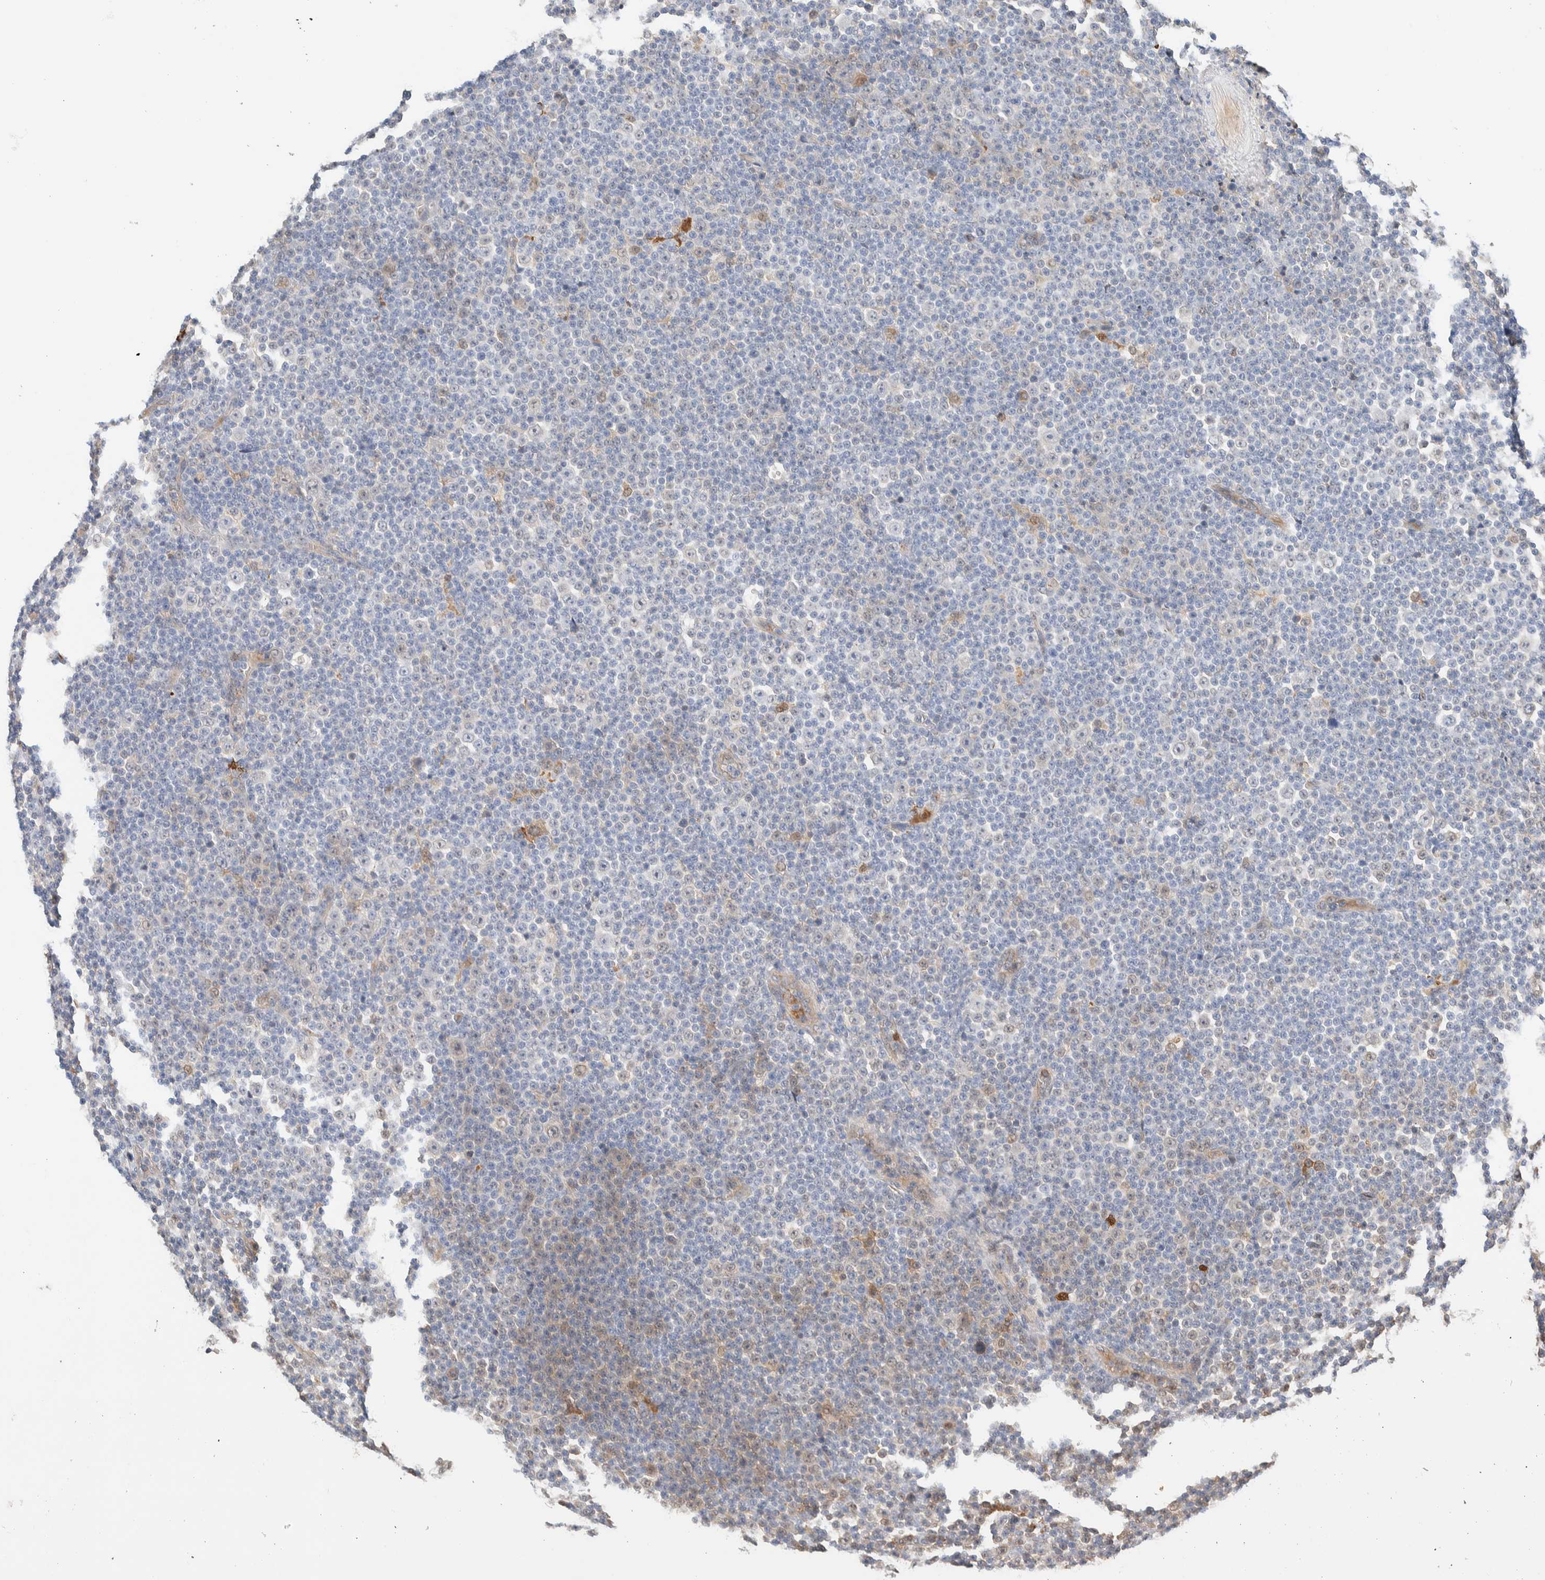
{"staining": {"intensity": "negative", "quantity": "none", "location": "none"}, "tissue": "lymphoma", "cell_type": "Tumor cells", "image_type": "cancer", "snomed": [{"axis": "morphology", "description": "Malignant lymphoma, non-Hodgkin's type, Low grade"}, {"axis": "topography", "description": "Lymph node"}], "caption": "Immunohistochemical staining of lymphoma reveals no significant staining in tumor cells. (Stains: DAB (3,3'-diaminobenzidine) IHC with hematoxylin counter stain, Microscopy: brightfield microscopy at high magnification).", "gene": "SETD4", "patient": {"sex": "female", "age": 67}}